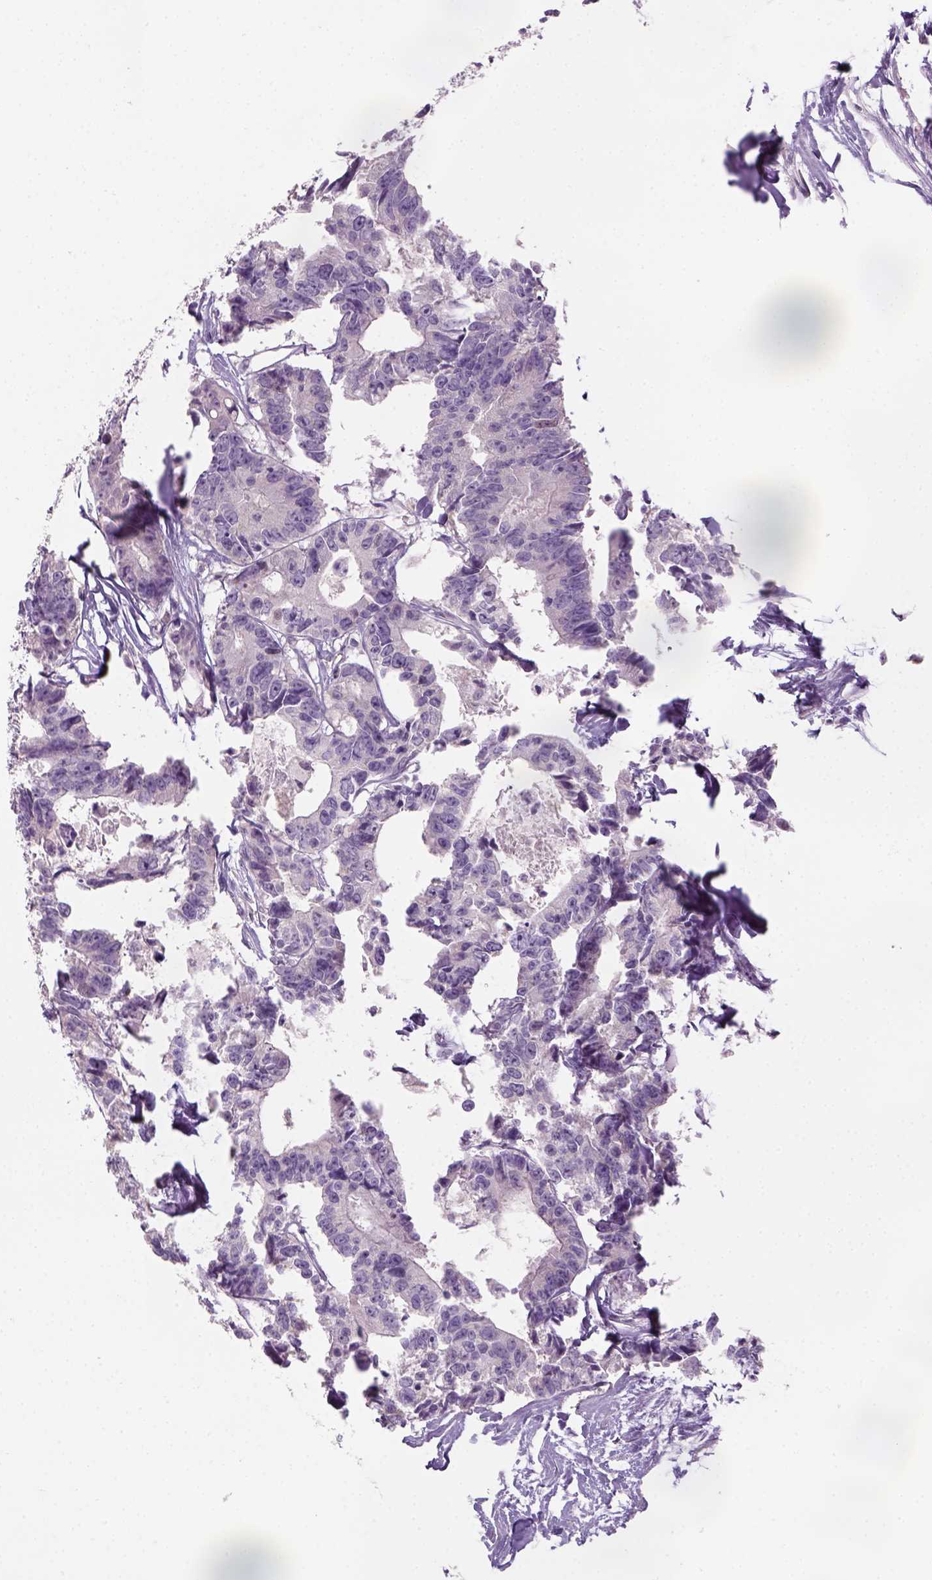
{"staining": {"intensity": "negative", "quantity": "none", "location": "none"}, "tissue": "colorectal cancer", "cell_type": "Tumor cells", "image_type": "cancer", "snomed": [{"axis": "morphology", "description": "Adenocarcinoma, NOS"}, {"axis": "topography", "description": "Rectum"}], "caption": "This is a micrograph of immunohistochemistry staining of colorectal cancer (adenocarcinoma), which shows no expression in tumor cells.", "gene": "GFI1B", "patient": {"sex": "male", "age": 57}}